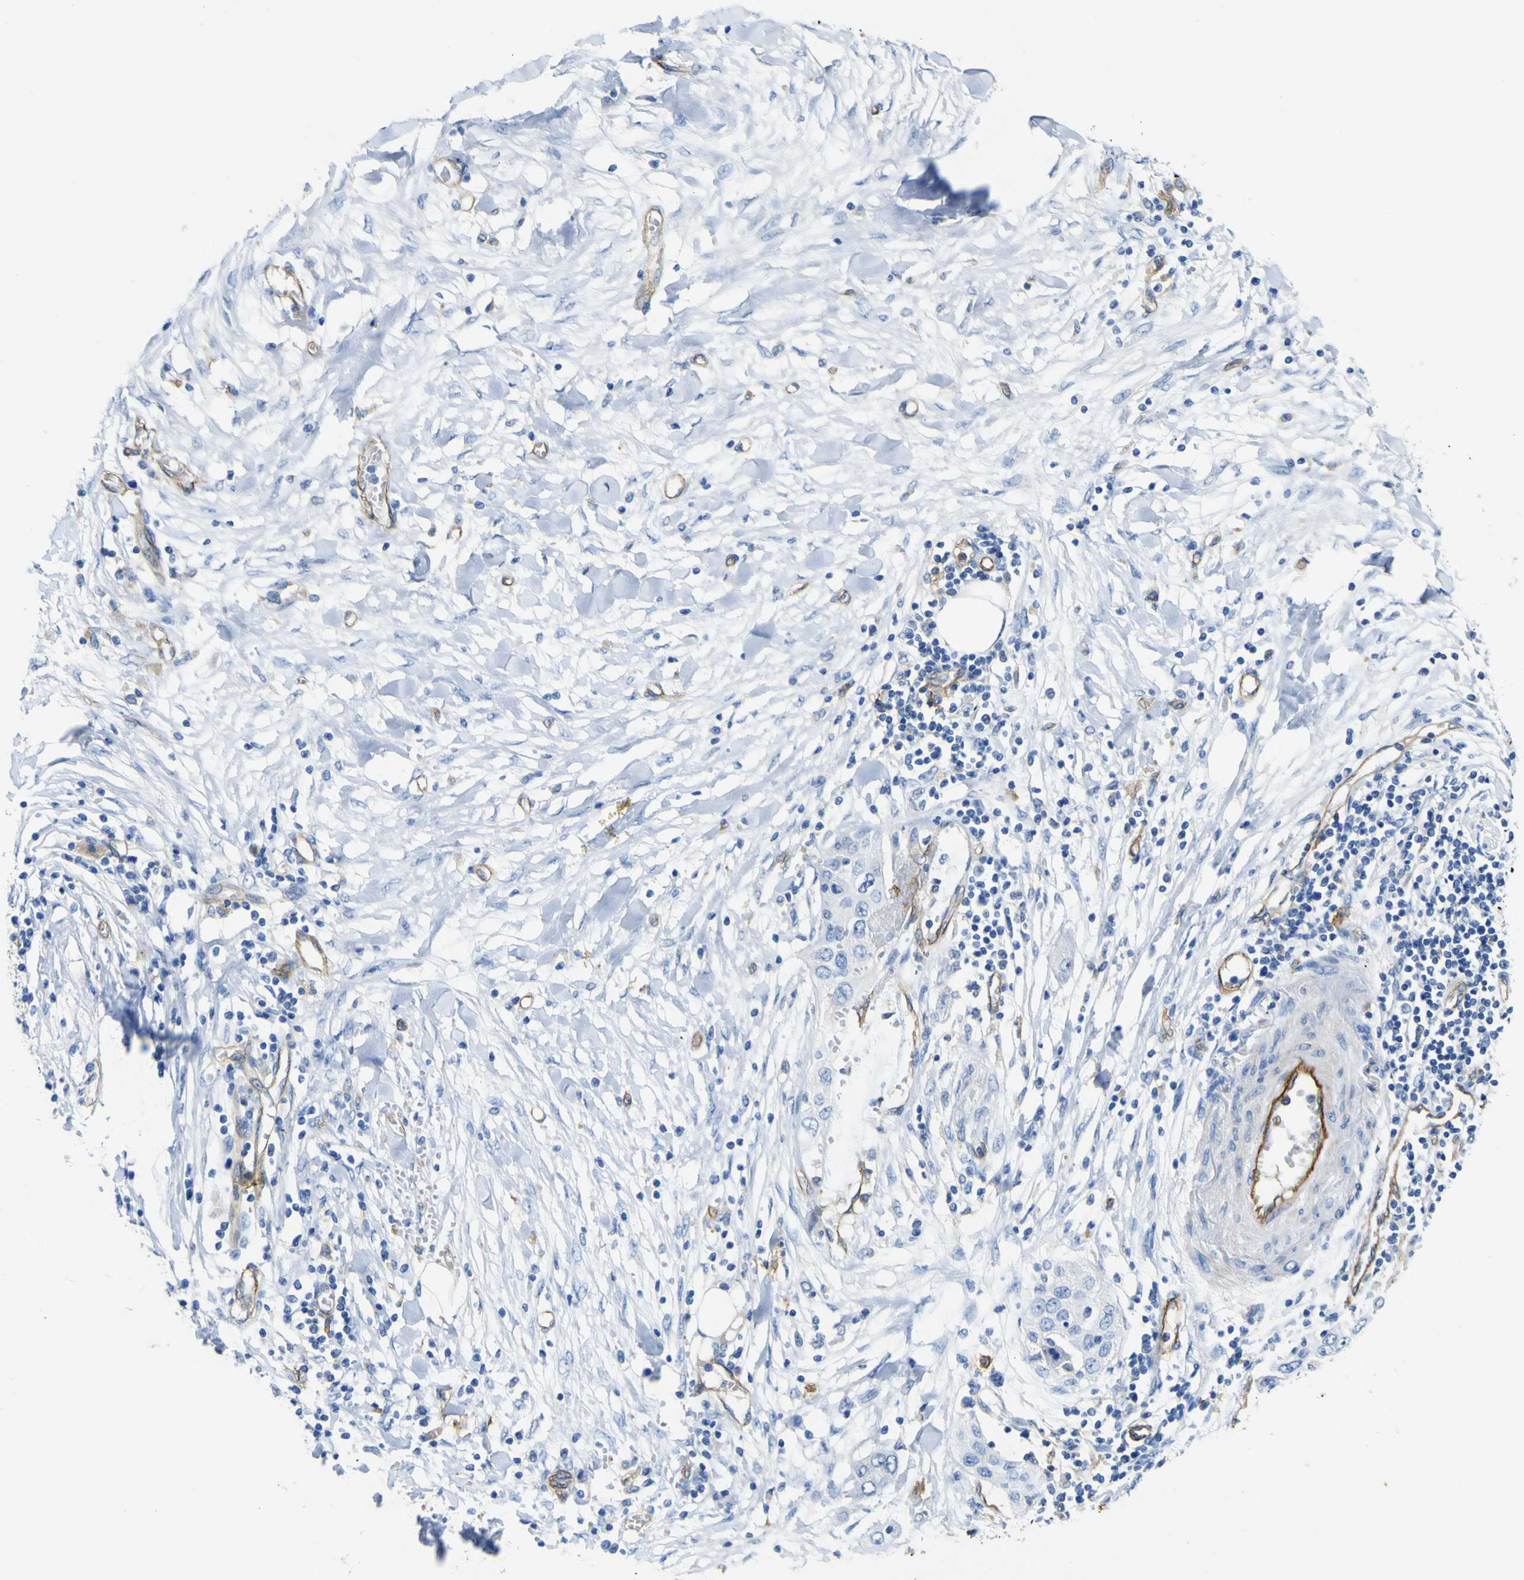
{"staining": {"intensity": "negative", "quantity": "none", "location": "none"}, "tissue": "pancreatic cancer", "cell_type": "Tumor cells", "image_type": "cancer", "snomed": [{"axis": "morphology", "description": "Adenocarcinoma, NOS"}, {"axis": "topography", "description": "Pancreas"}], "caption": "Human adenocarcinoma (pancreatic) stained for a protein using IHC displays no positivity in tumor cells.", "gene": "CD93", "patient": {"sex": "female", "age": 70}}